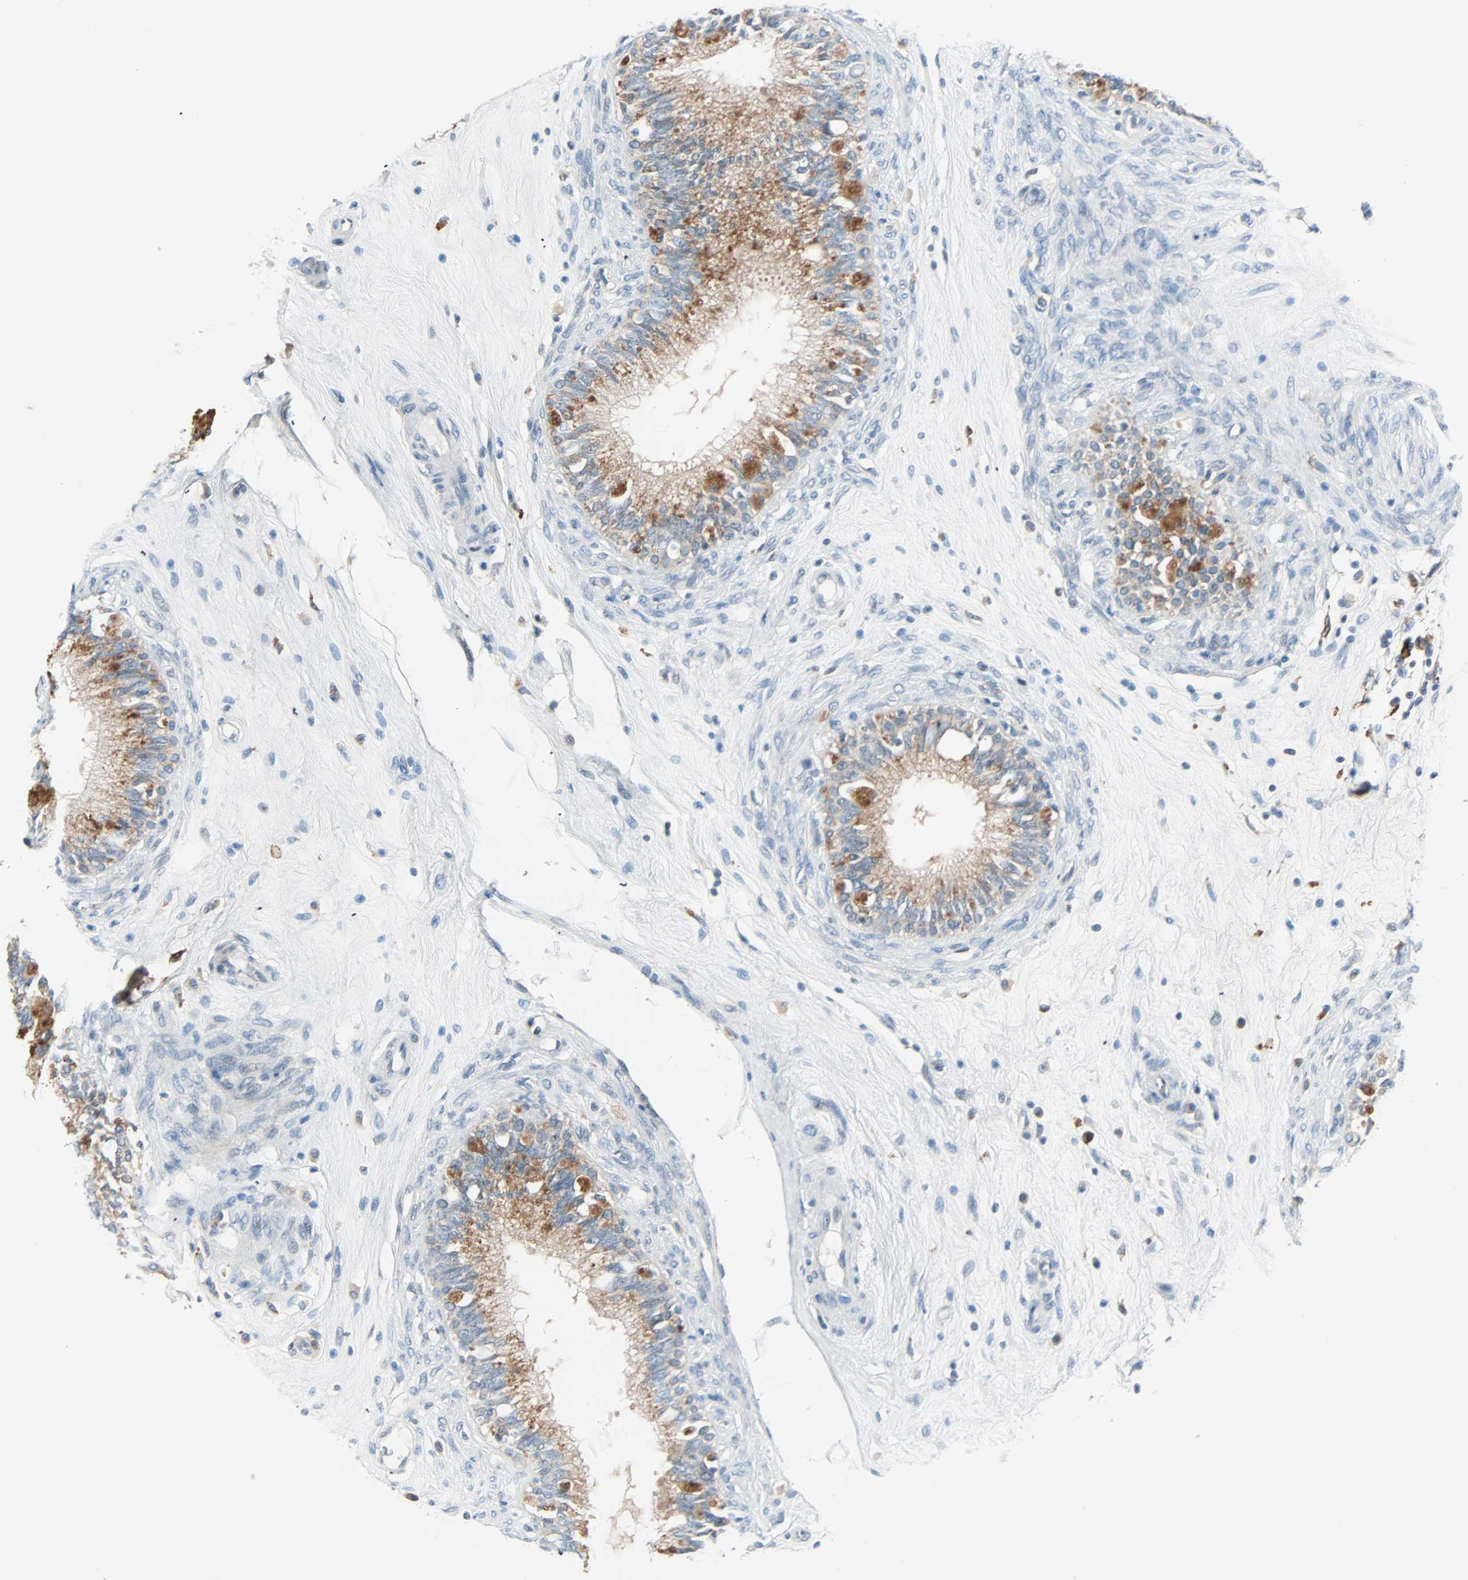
{"staining": {"intensity": "moderate", "quantity": ">75%", "location": "cytoplasmic/membranous"}, "tissue": "epididymis", "cell_type": "Glandular cells", "image_type": "normal", "snomed": [{"axis": "morphology", "description": "Normal tissue, NOS"}, {"axis": "morphology", "description": "Inflammation, NOS"}, {"axis": "topography", "description": "Epididymis"}], "caption": "IHC staining of benign epididymis, which reveals medium levels of moderate cytoplasmic/membranous expression in about >75% of glandular cells indicating moderate cytoplasmic/membranous protein expression. The staining was performed using DAB (3,3'-diaminobenzidine) (brown) for protein detection and nuclei were counterstained in hematoxylin (blue).", "gene": "SMIM8", "patient": {"sex": "male", "age": 84}}